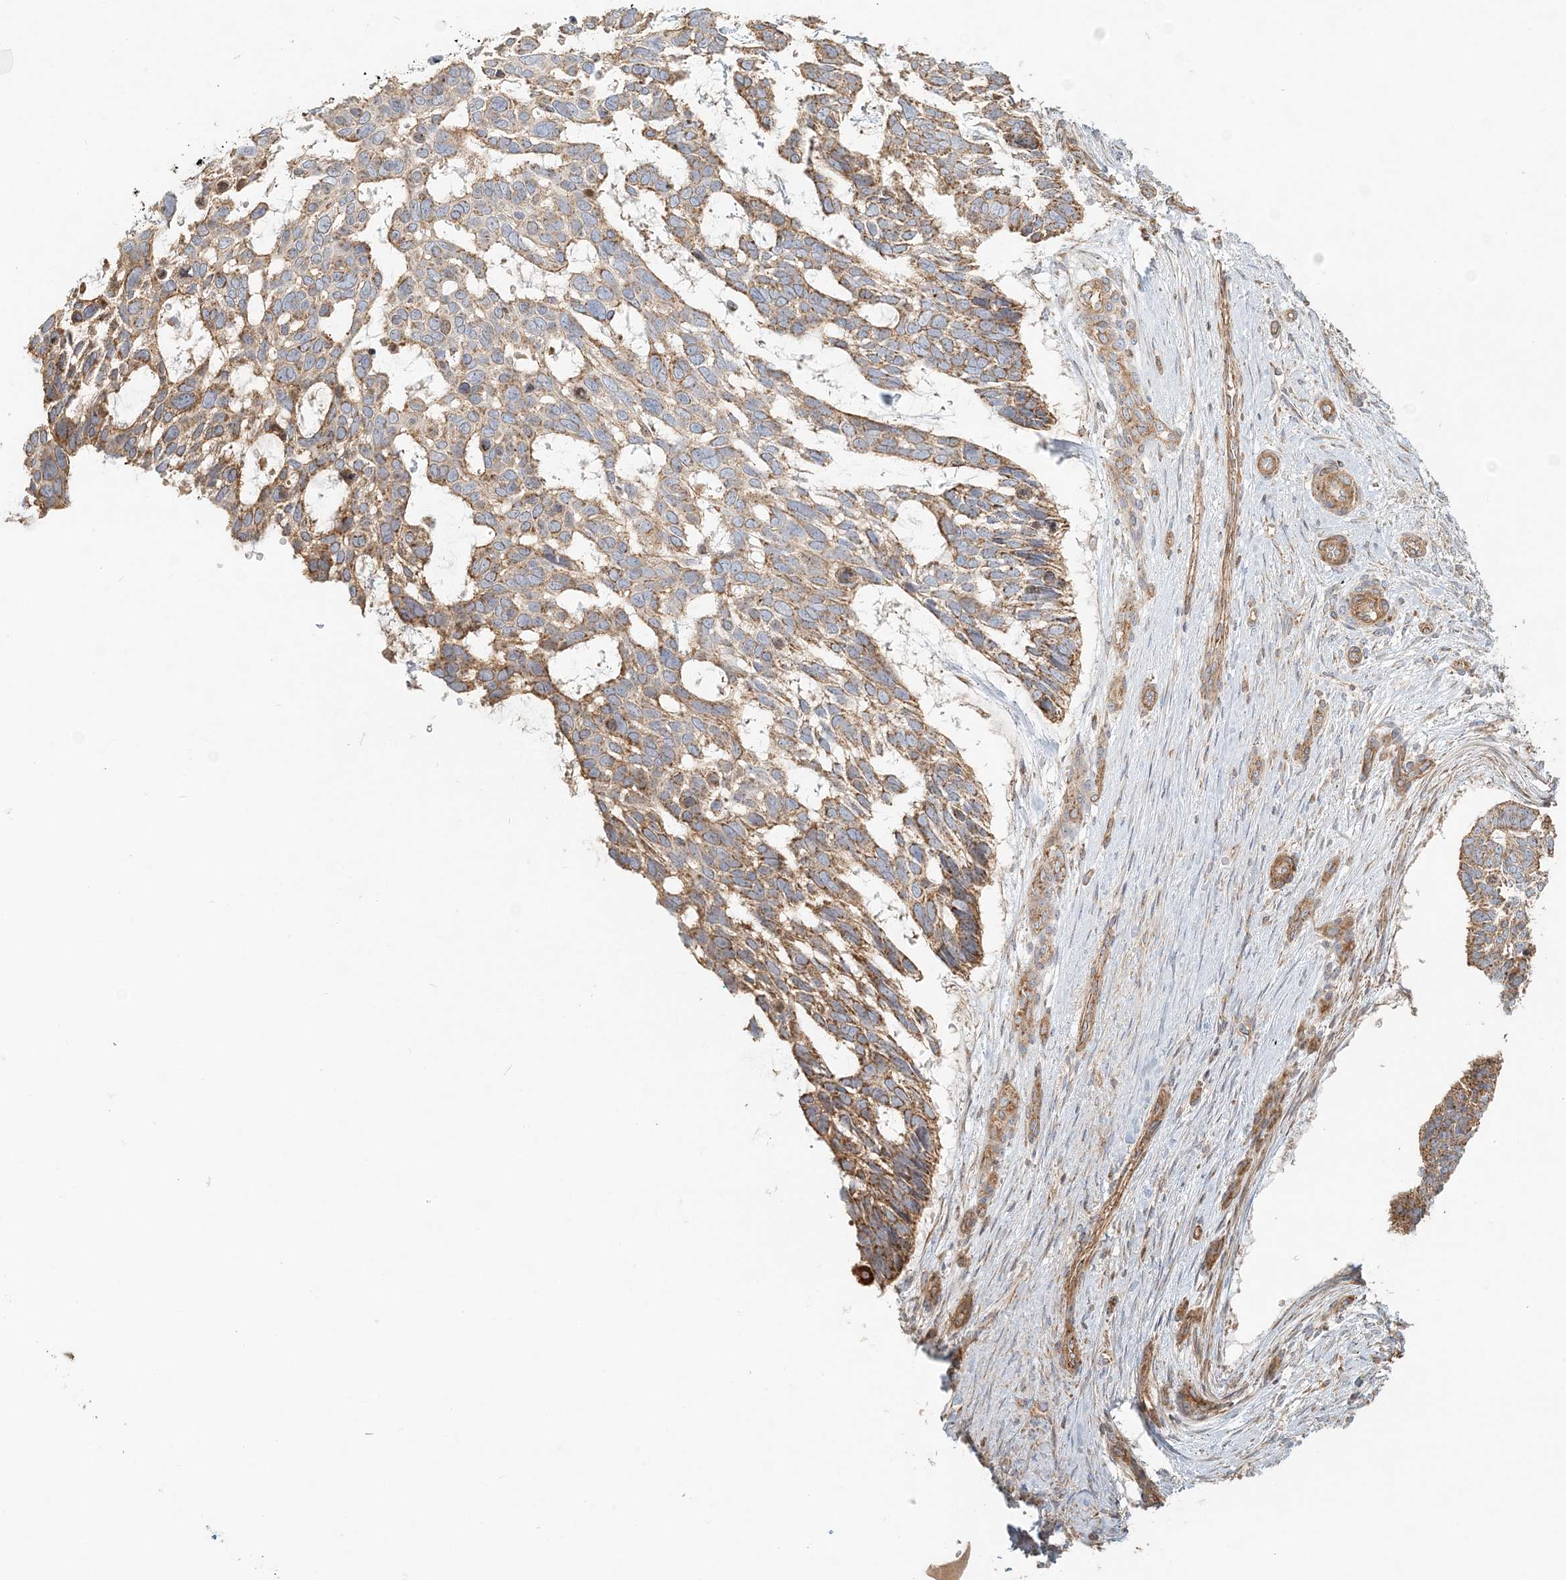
{"staining": {"intensity": "moderate", "quantity": ">75%", "location": "cytoplasmic/membranous"}, "tissue": "skin cancer", "cell_type": "Tumor cells", "image_type": "cancer", "snomed": [{"axis": "morphology", "description": "Basal cell carcinoma"}, {"axis": "topography", "description": "Skin"}], "caption": "An IHC micrograph of tumor tissue is shown. Protein staining in brown labels moderate cytoplasmic/membranous positivity in skin cancer (basal cell carcinoma) within tumor cells.", "gene": "KIAA0232", "patient": {"sex": "male", "age": 88}}